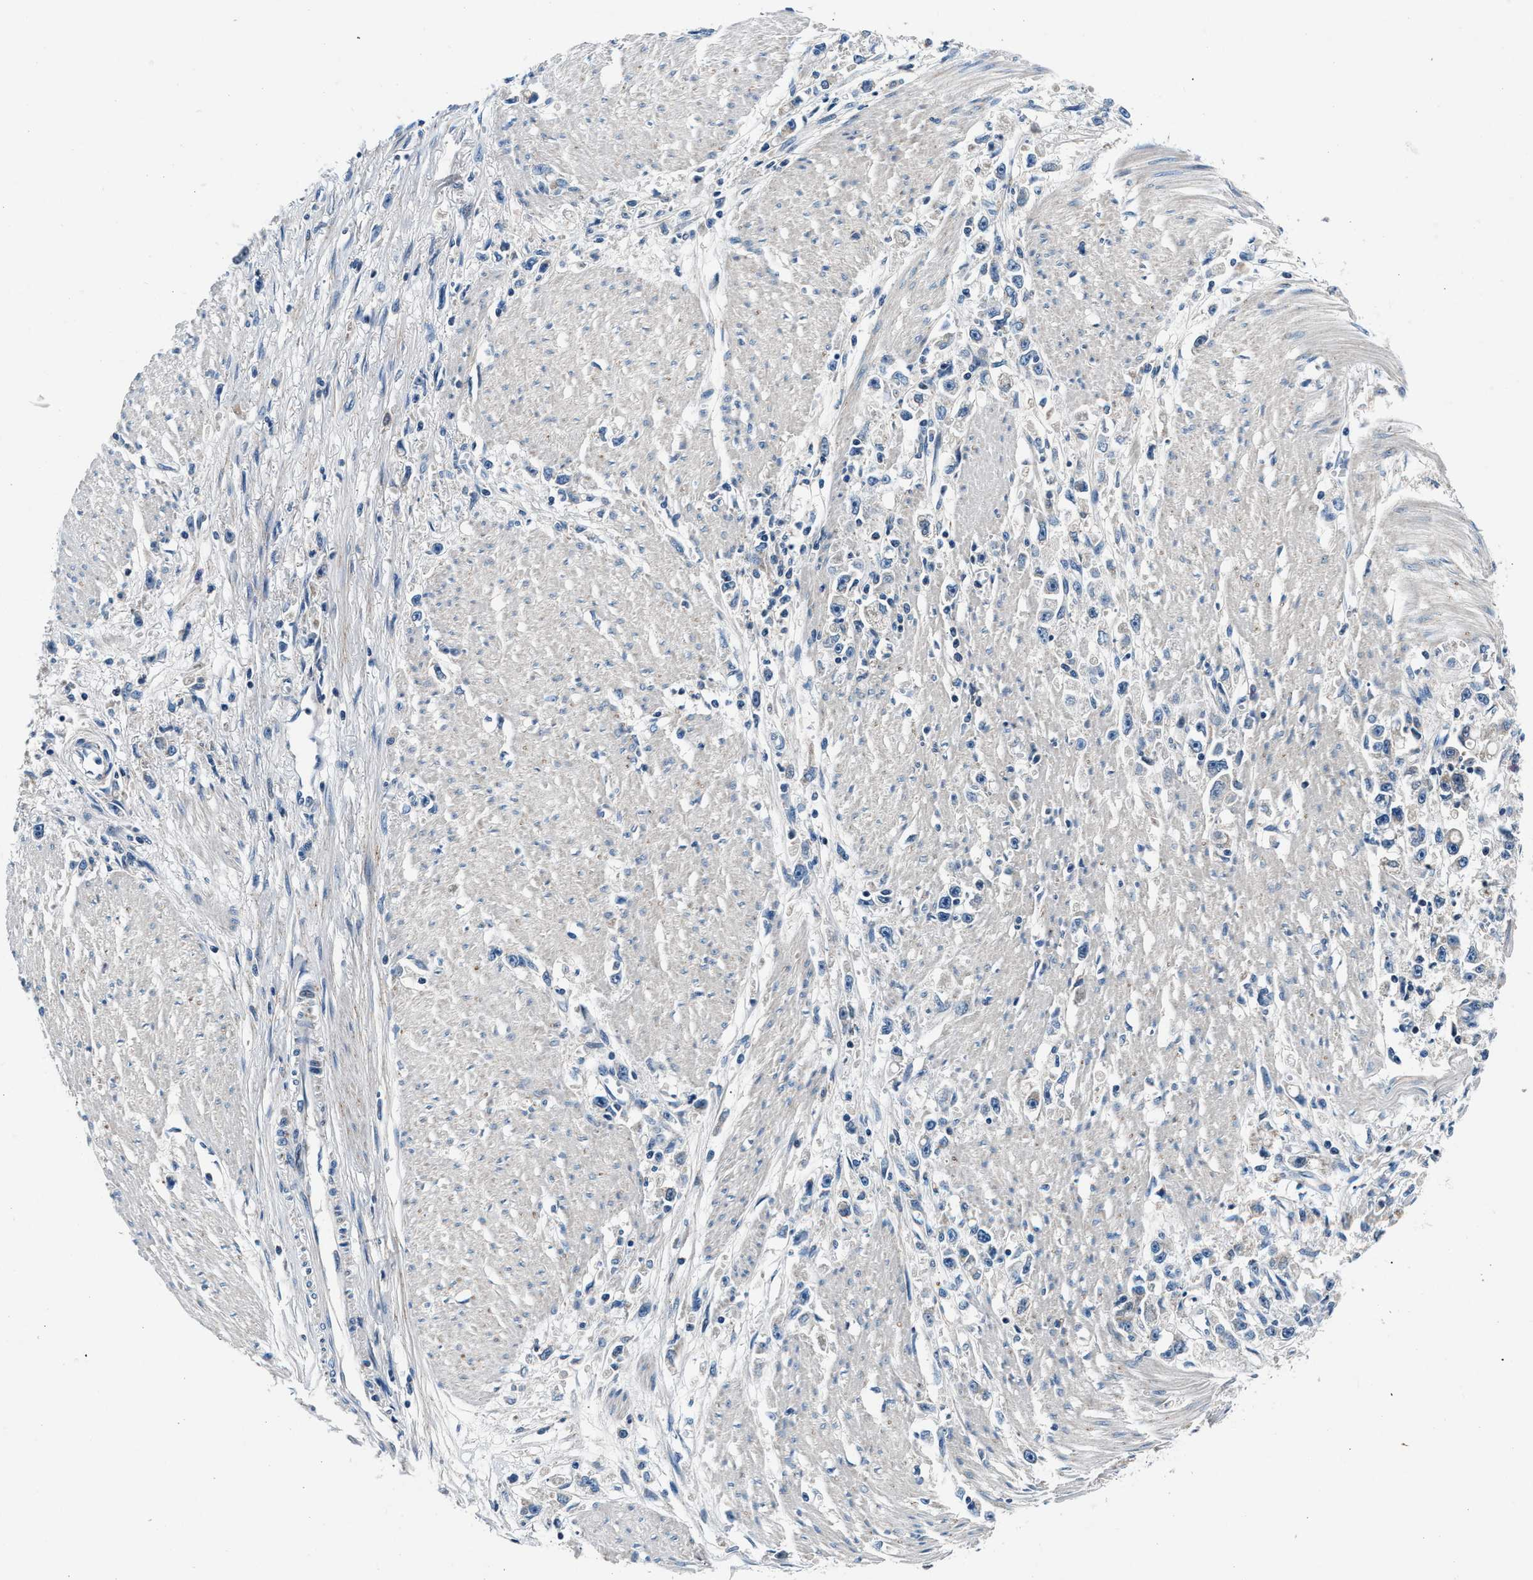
{"staining": {"intensity": "negative", "quantity": "none", "location": "none"}, "tissue": "stomach cancer", "cell_type": "Tumor cells", "image_type": "cancer", "snomed": [{"axis": "morphology", "description": "Adenocarcinoma, NOS"}, {"axis": "topography", "description": "Stomach"}], "caption": "Tumor cells show no significant expression in stomach cancer (adenocarcinoma).", "gene": "DENND6B", "patient": {"sex": "female", "age": 59}}